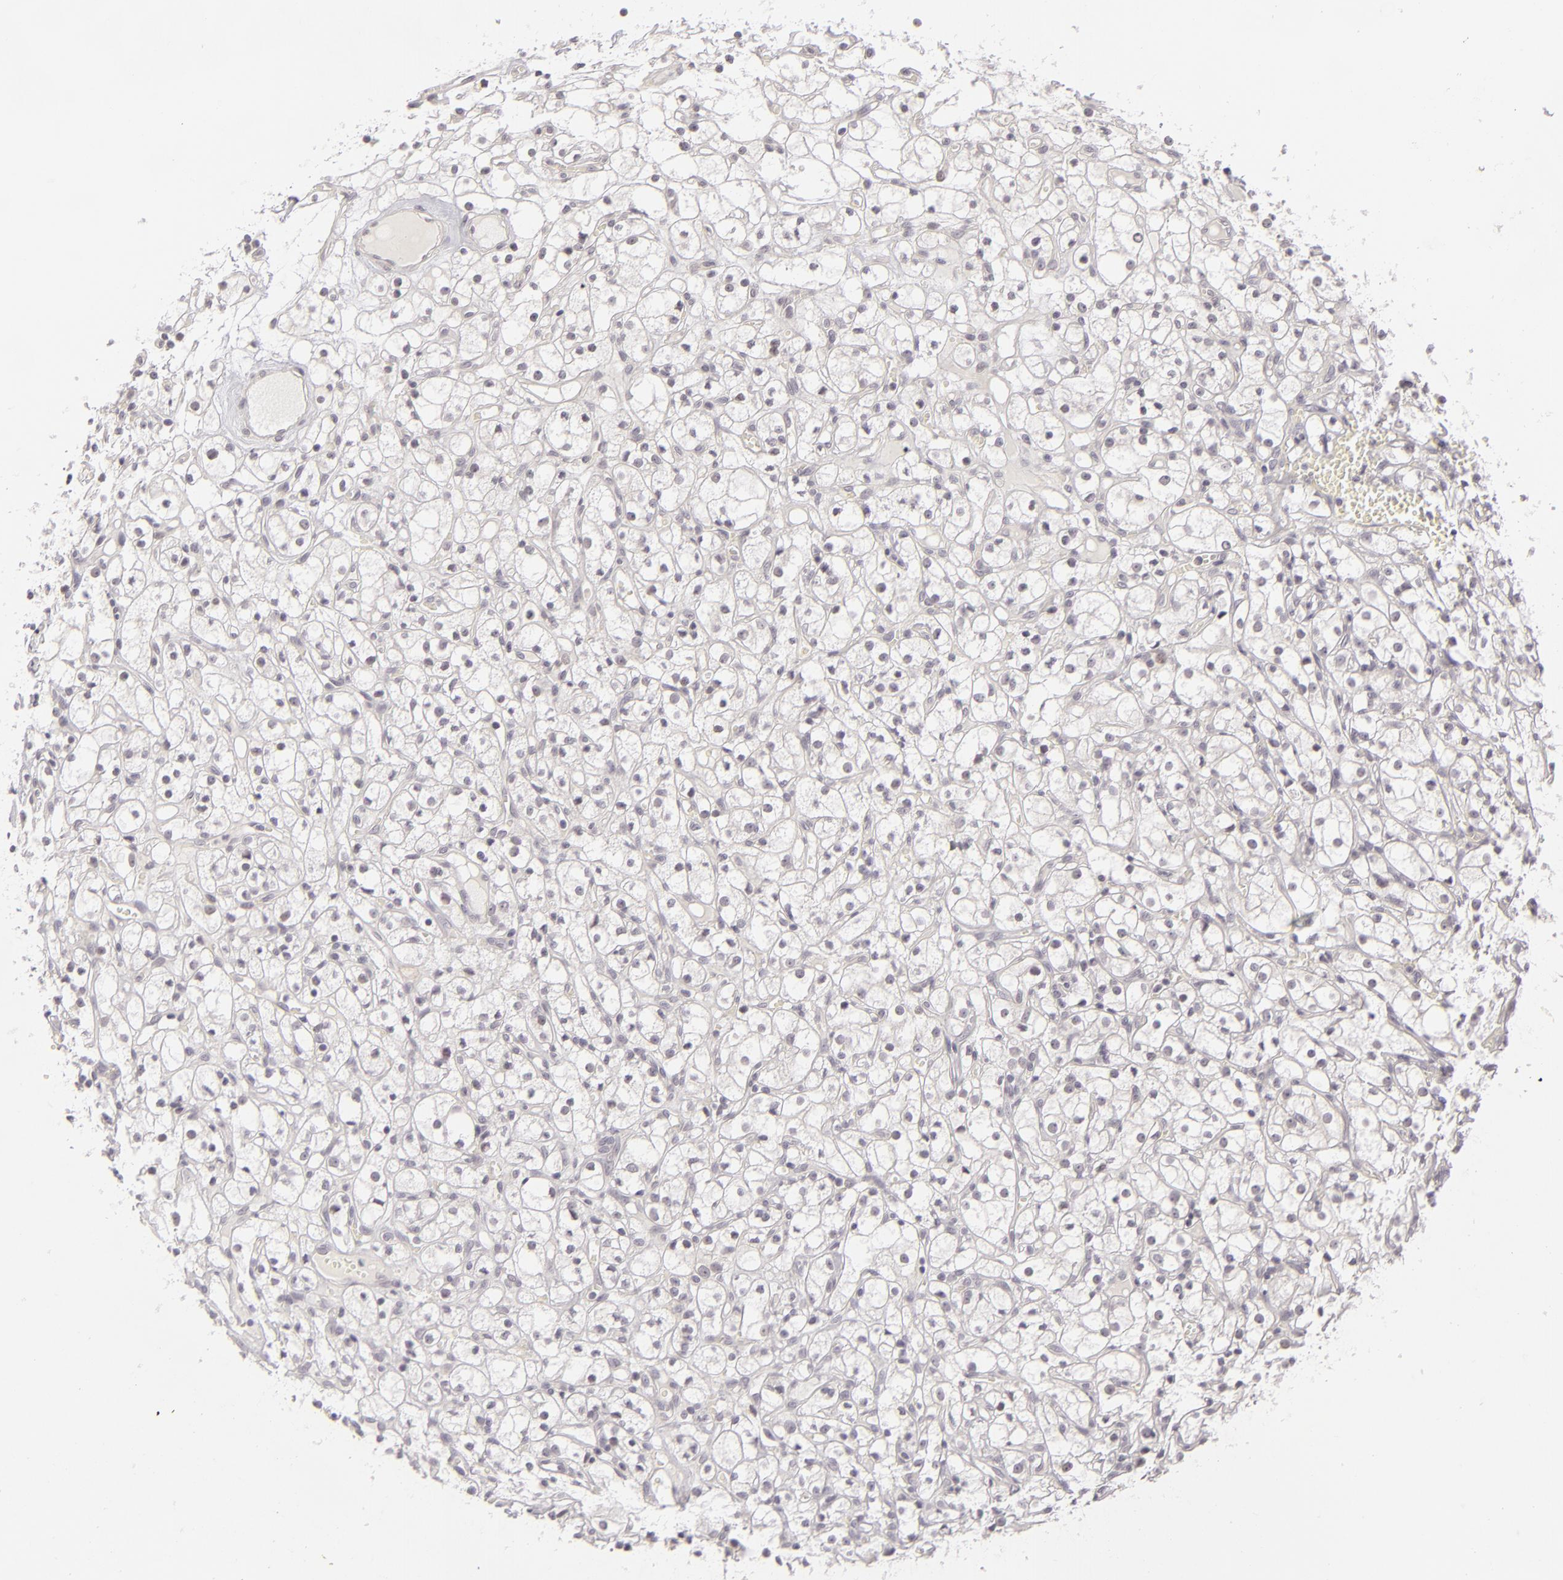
{"staining": {"intensity": "negative", "quantity": "none", "location": "none"}, "tissue": "renal cancer", "cell_type": "Tumor cells", "image_type": "cancer", "snomed": [{"axis": "morphology", "description": "Adenocarcinoma, NOS"}, {"axis": "topography", "description": "Kidney"}], "caption": "Tumor cells are negative for brown protein staining in adenocarcinoma (renal).", "gene": "DLG3", "patient": {"sex": "male", "age": 61}}